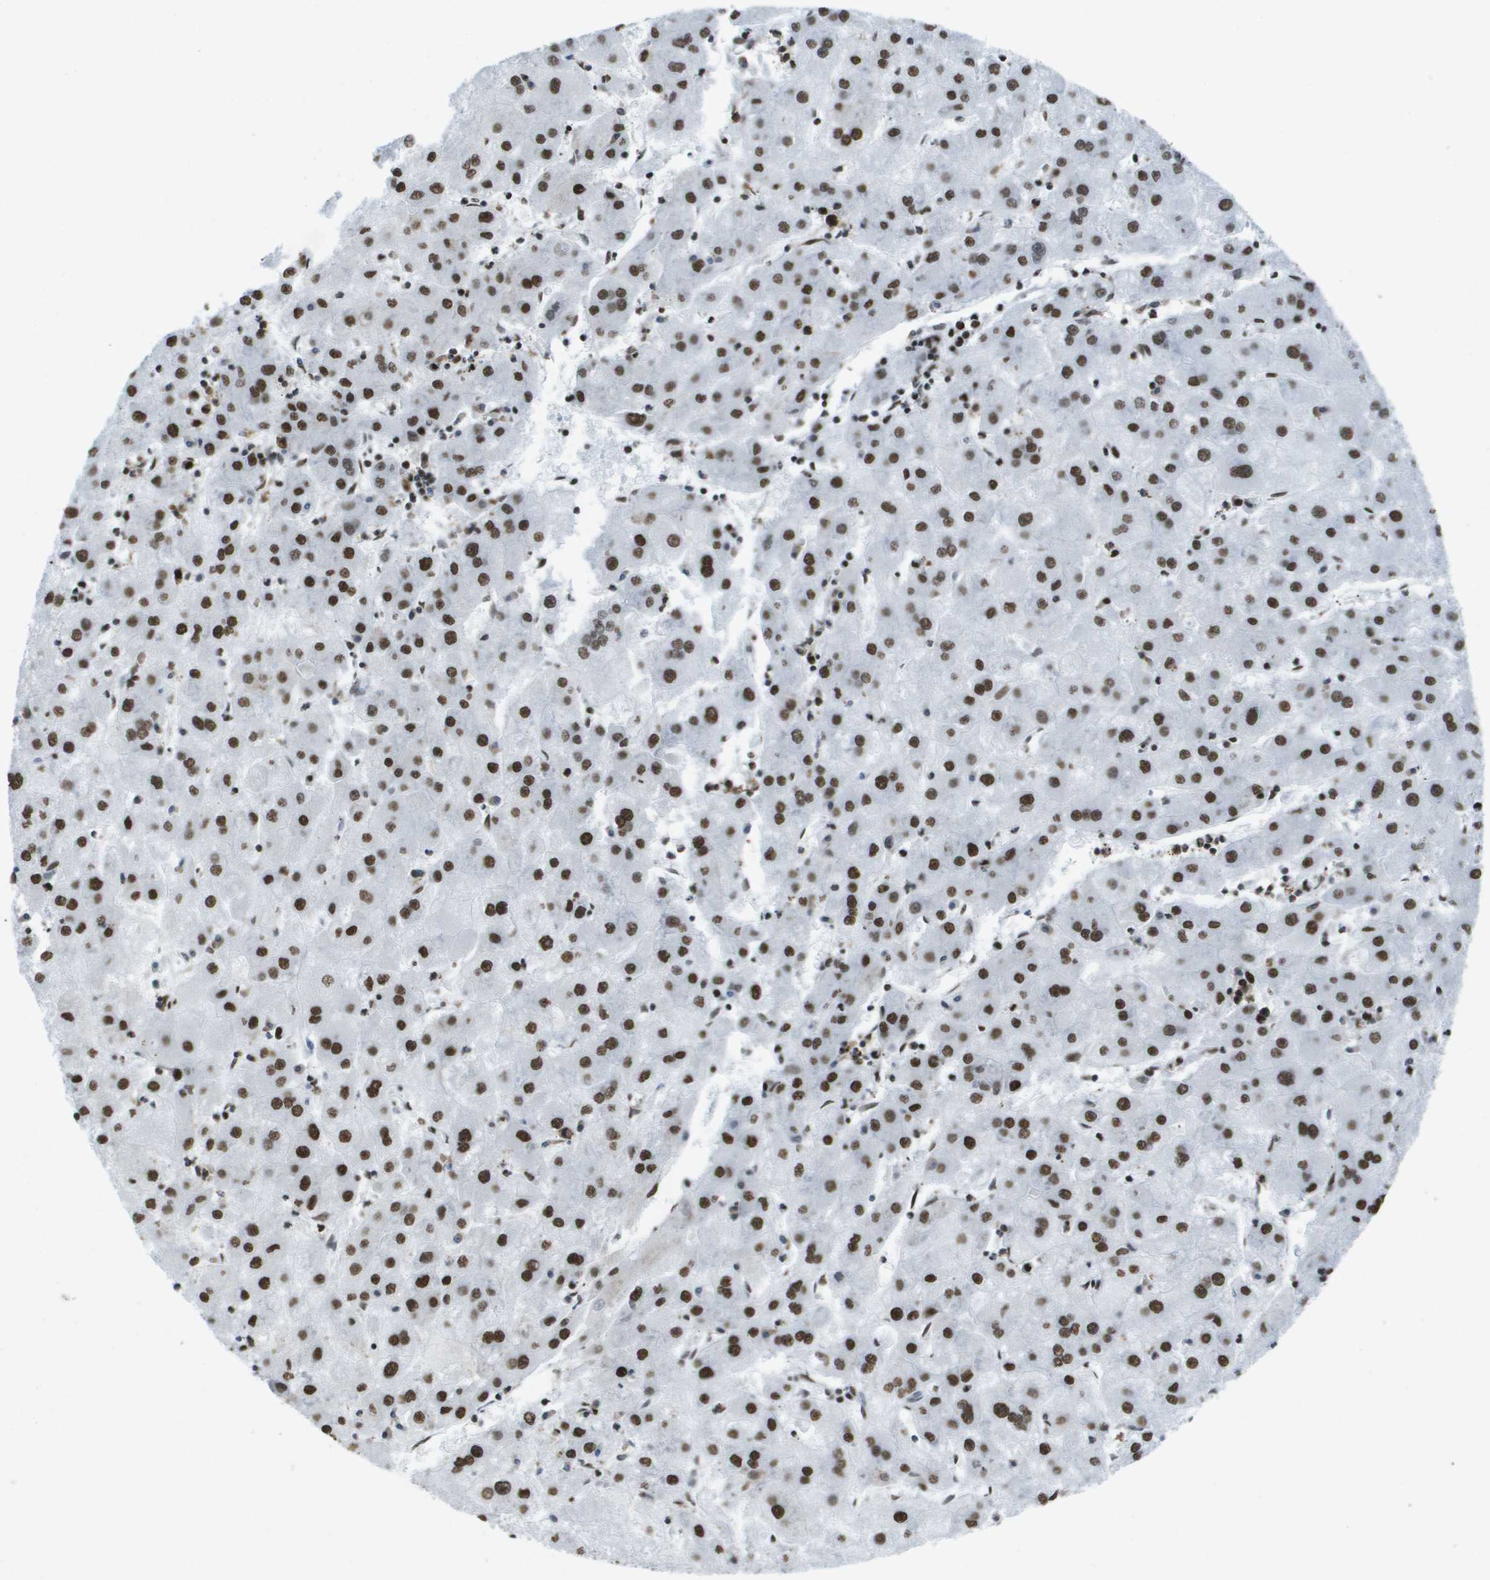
{"staining": {"intensity": "strong", "quantity": ">75%", "location": "nuclear"}, "tissue": "liver cancer", "cell_type": "Tumor cells", "image_type": "cancer", "snomed": [{"axis": "morphology", "description": "Carcinoma, Hepatocellular, NOS"}, {"axis": "topography", "description": "Liver"}], "caption": "Liver hepatocellular carcinoma stained with a protein marker reveals strong staining in tumor cells.", "gene": "NSRP1", "patient": {"sex": "male", "age": 72}}